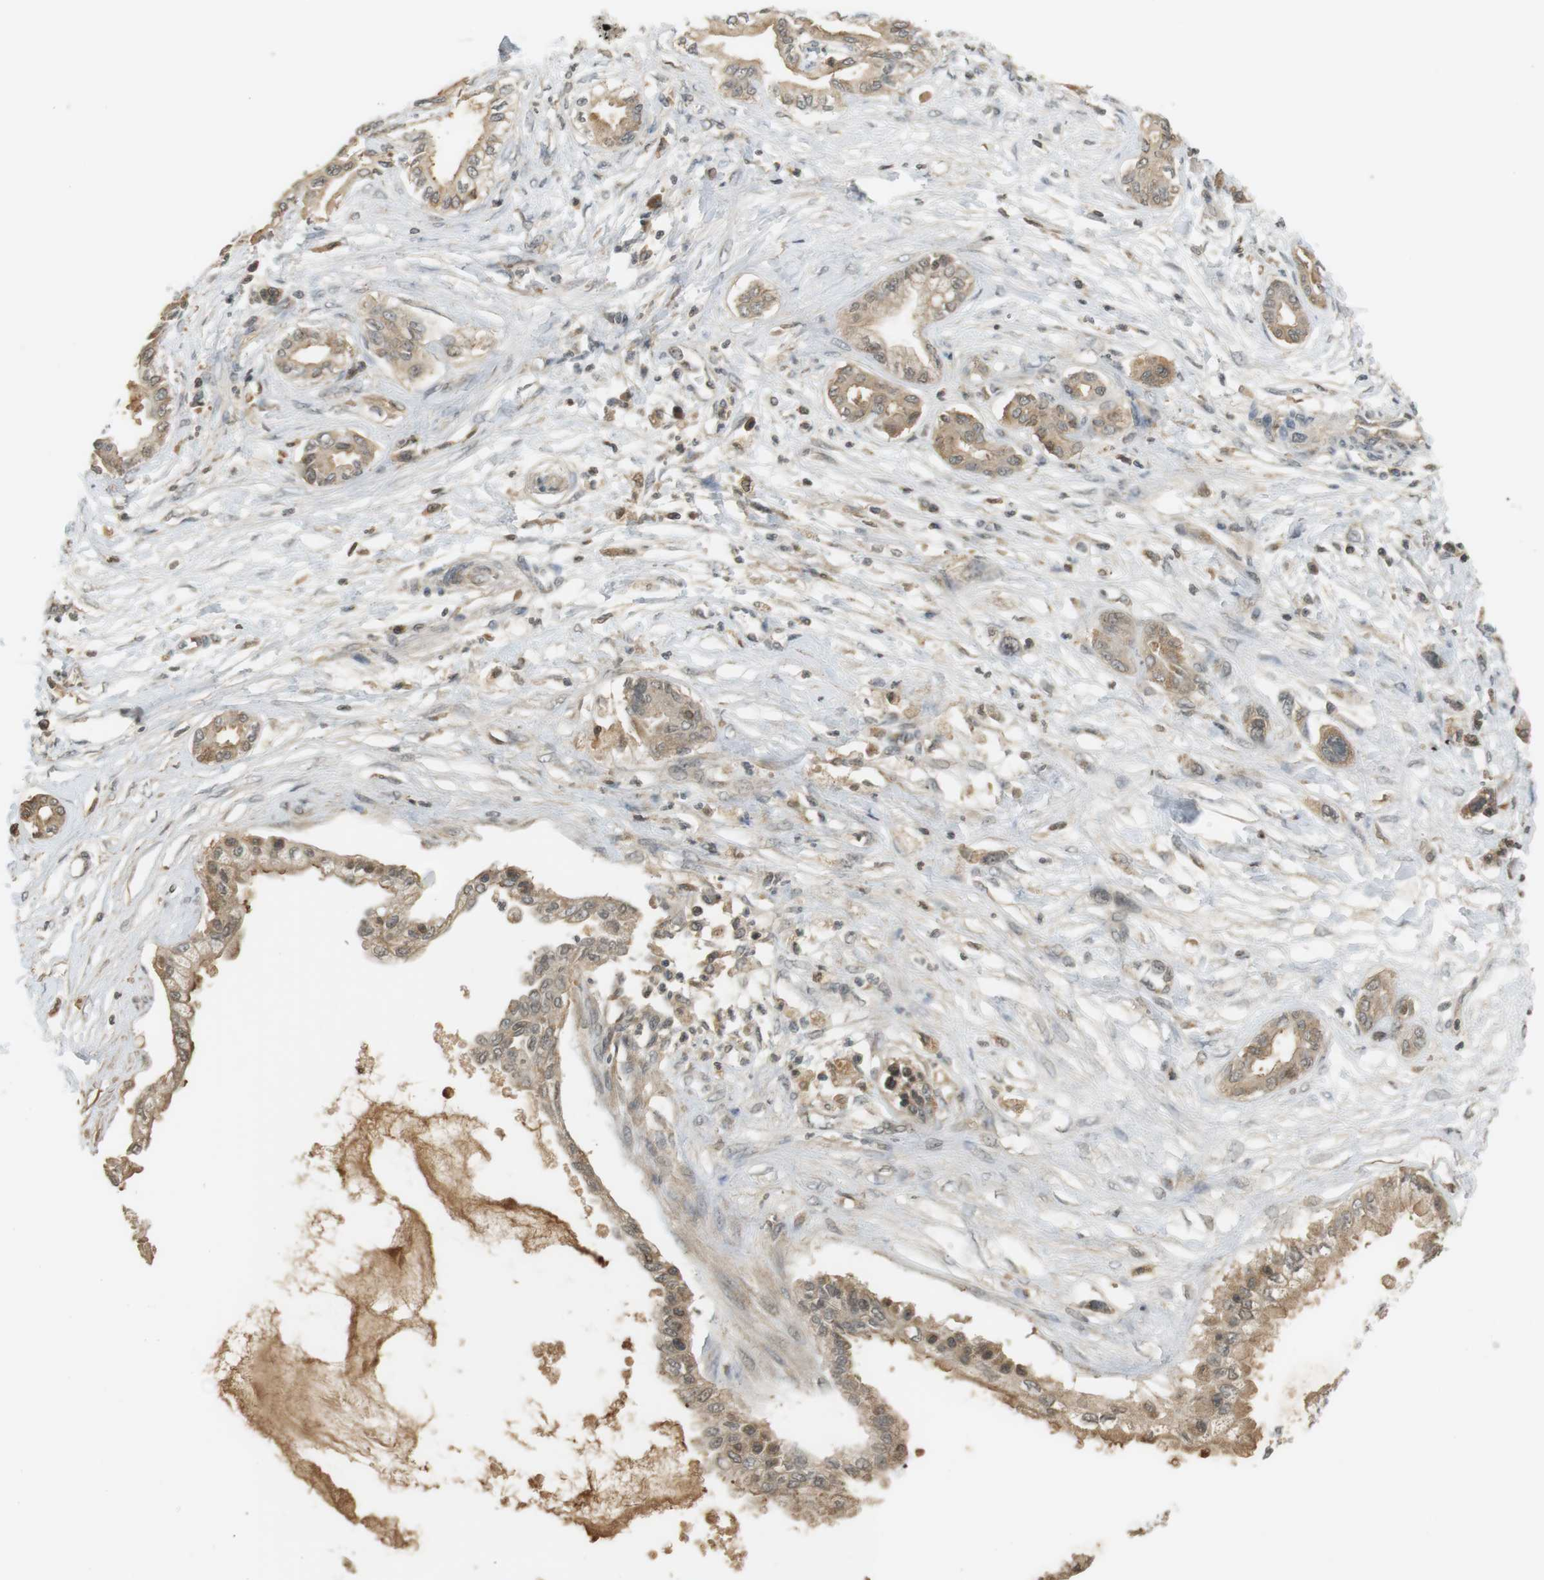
{"staining": {"intensity": "moderate", "quantity": ">75%", "location": "cytoplasmic/membranous"}, "tissue": "pancreatic cancer", "cell_type": "Tumor cells", "image_type": "cancer", "snomed": [{"axis": "morphology", "description": "Adenocarcinoma, NOS"}, {"axis": "topography", "description": "Pancreas"}], "caption": "IHC micrograph of neoplastic tissue: pancreatic adenocarcinoma stained using IHC exhibits medium levels of moderate protein expression localized specifically in the cytoplasmic/membranous of tumor cells, appearing as a cytoplasmic/membranous brown color.", "gene": "SRR", "patient": {"sex": "male", "age": 56}}